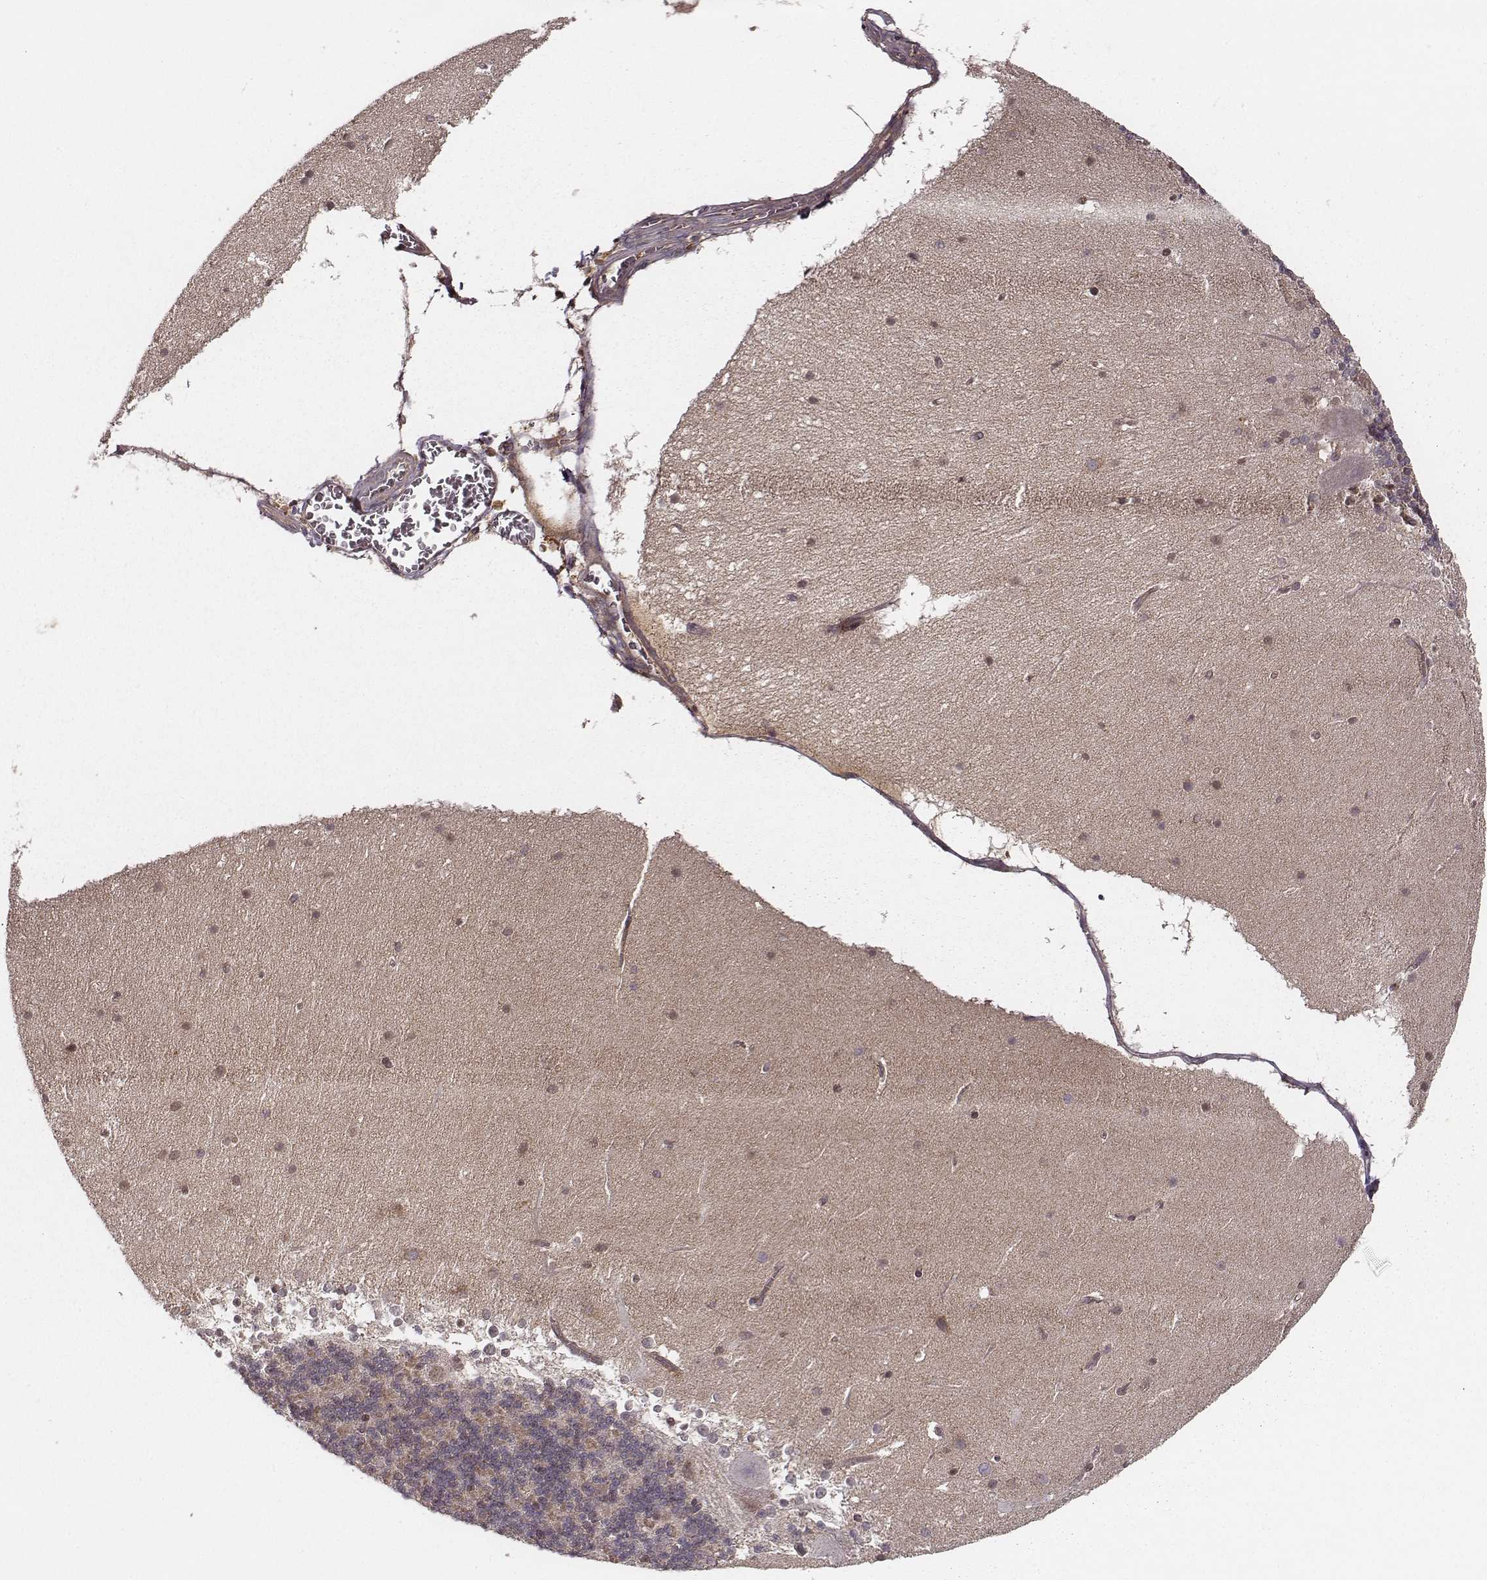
{"staining": {"intensity": "moderate", "quantity": ">75%", "location": "cytoplasmic/membranous"}, "tissue": "cerebellum", "cell_type": "Cells in granular layer", "image_type": "normal", "snomed": [{"axis": "morphology", "description": "Normal tissue, NOS"}, {"axis": "topography", "description": "Cerebellum"}], "caption": "High-magnification brightfield microscopy of normal cerebellum stained with DAB (3,3'-diaminobenzidine) (brown) and counterstained with hematoxylin (blue). cells in granular layer exhibit moderate cytoplasmic/membranous expression is identified in approximately>75% of cells.", "gene": "VPS26A", "patient": {"sex": "female", "age": 19}}